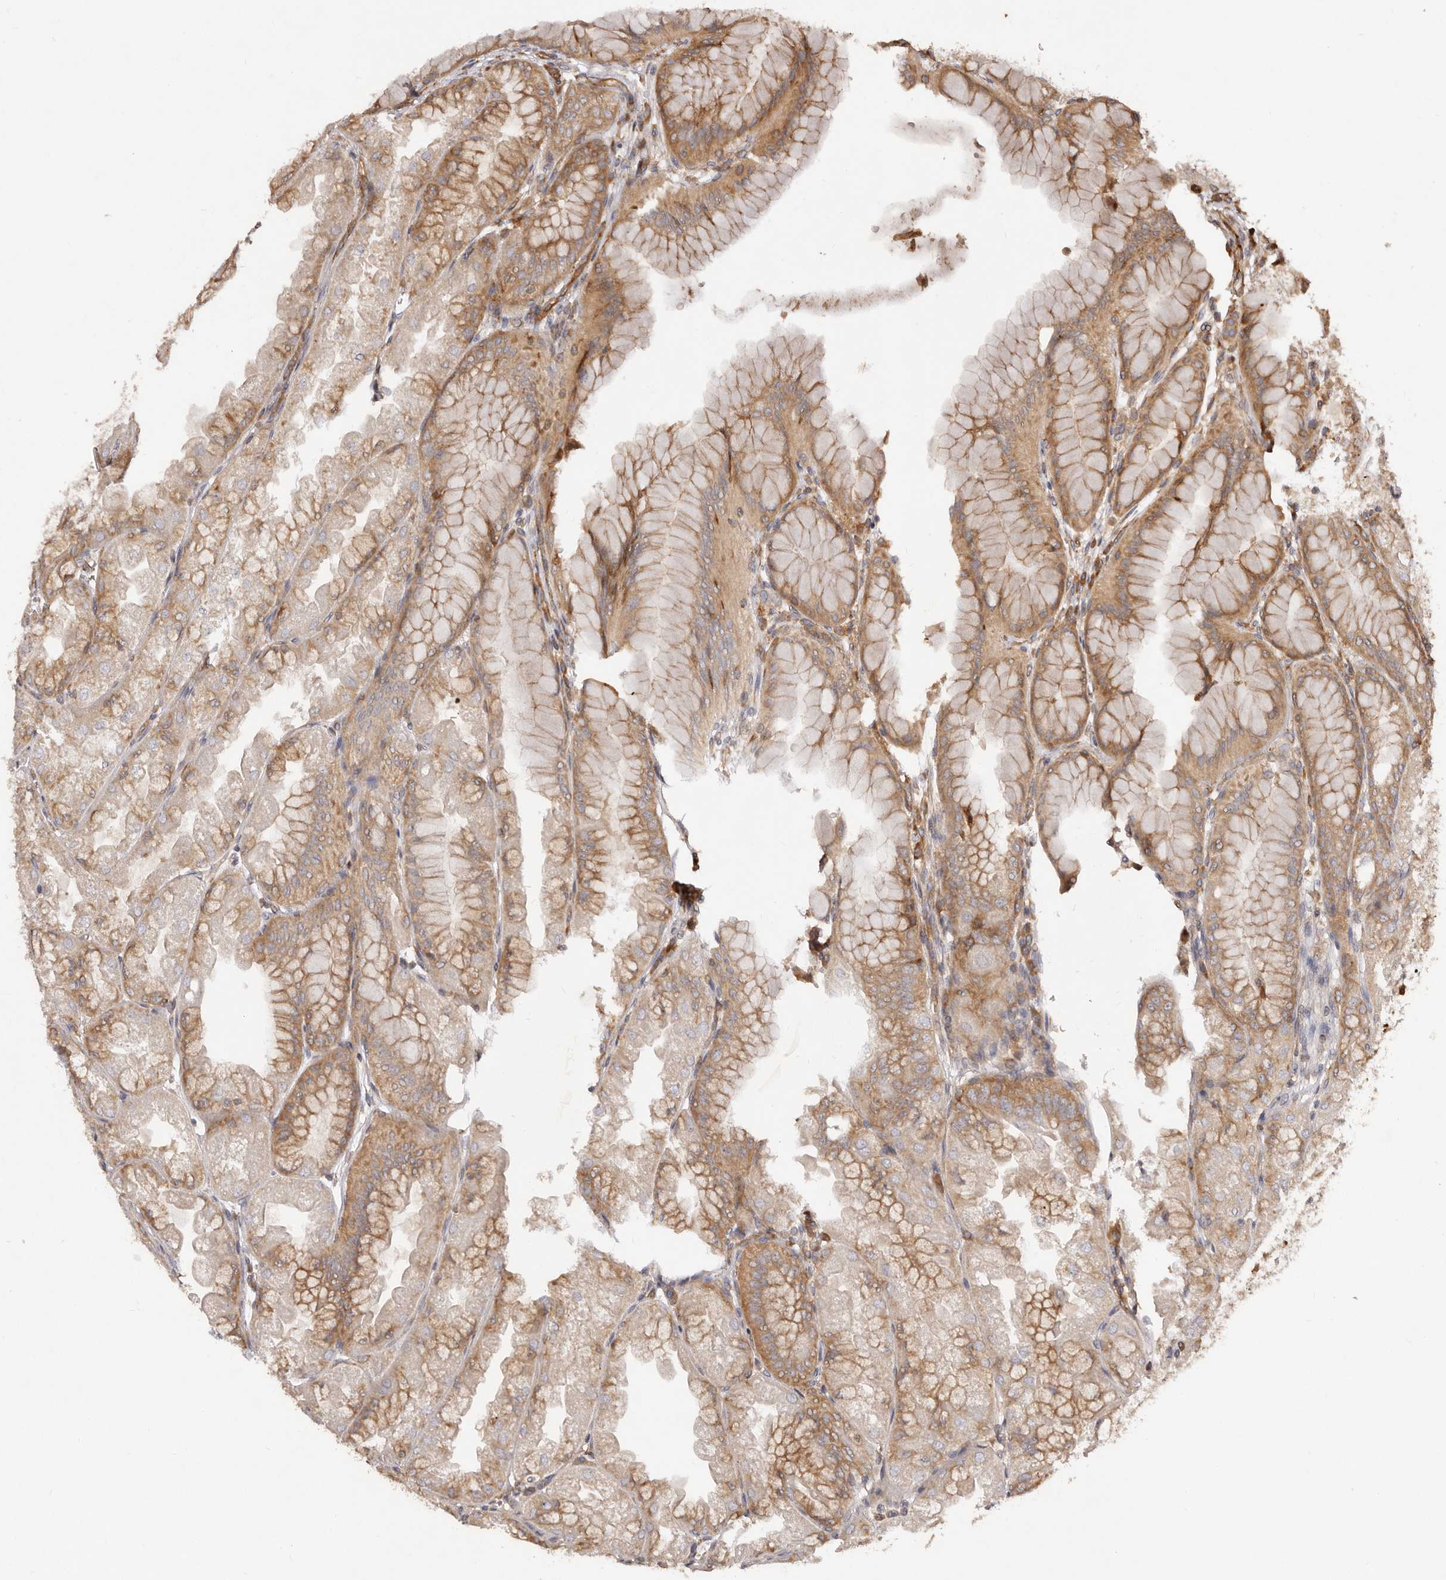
{"staining": {"intensity": "strong", "quantity": "25%-75%", "location": "cytoplasmic/membranous"}, "tissue": "stomach", "cell_type": "Glandular cells", "image_type": "normal", "snomed": [{"axis": "morphology", "description": "Normal tissue, NOS"}, {"axis": "topography", "description": "Stomach, upper"}], "caption": "DAB (3,3'-diaminobenzidine) immunohistochemical staining of benign stomach displays strong cytoplasmic/membranous protein expression in approximately 25%-75% of glandular cells. (Stains: DAB in brown, nuclei in blue, Microscopy: brightfield microscopy at high magnification).", "gene": "RPS6", "patient": {"sex": "male", "age": 47}}